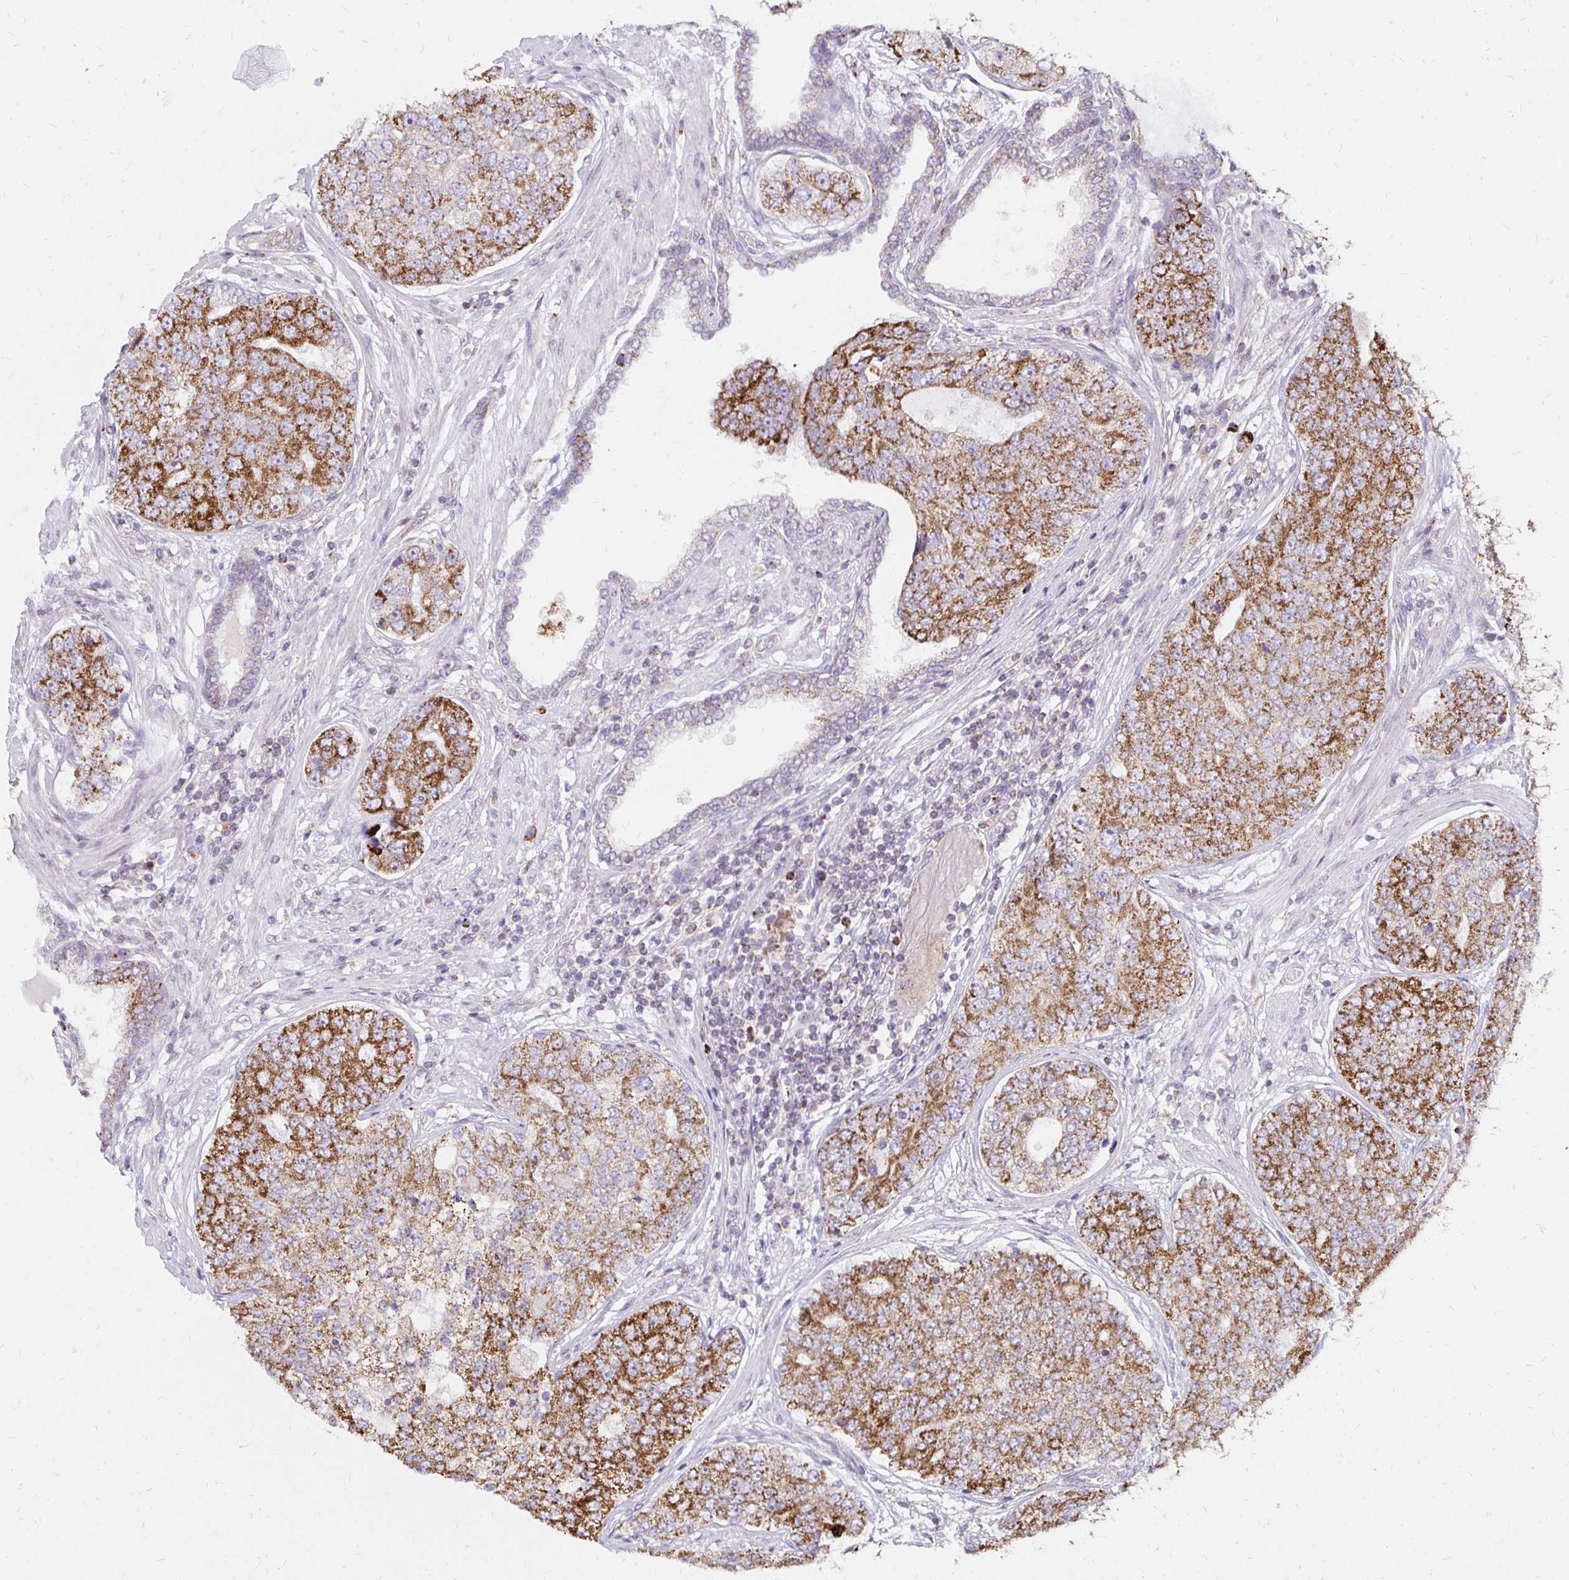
{"staining": {"intensity": "moderate", "quantity": ">75%", "location": "cytoplasmic/membranous"}, "tissue": "prostate cancer", "cell_type": "Tumor cells", "image_type": "cancer", "snomed": [{"axis": "morphology", "description": "Adenocarcinoma, High grade"}, {"axis": "topography", "description": "Prostate"}], "caption": "IHC of high-grade adenocarcinoma (prostate) displays medium levels of moderate cytoplasmic/membranous positivity in about >75% of tumor cells.", "gene": "IER3", "patient": {"sex": "male", "age": 60}}